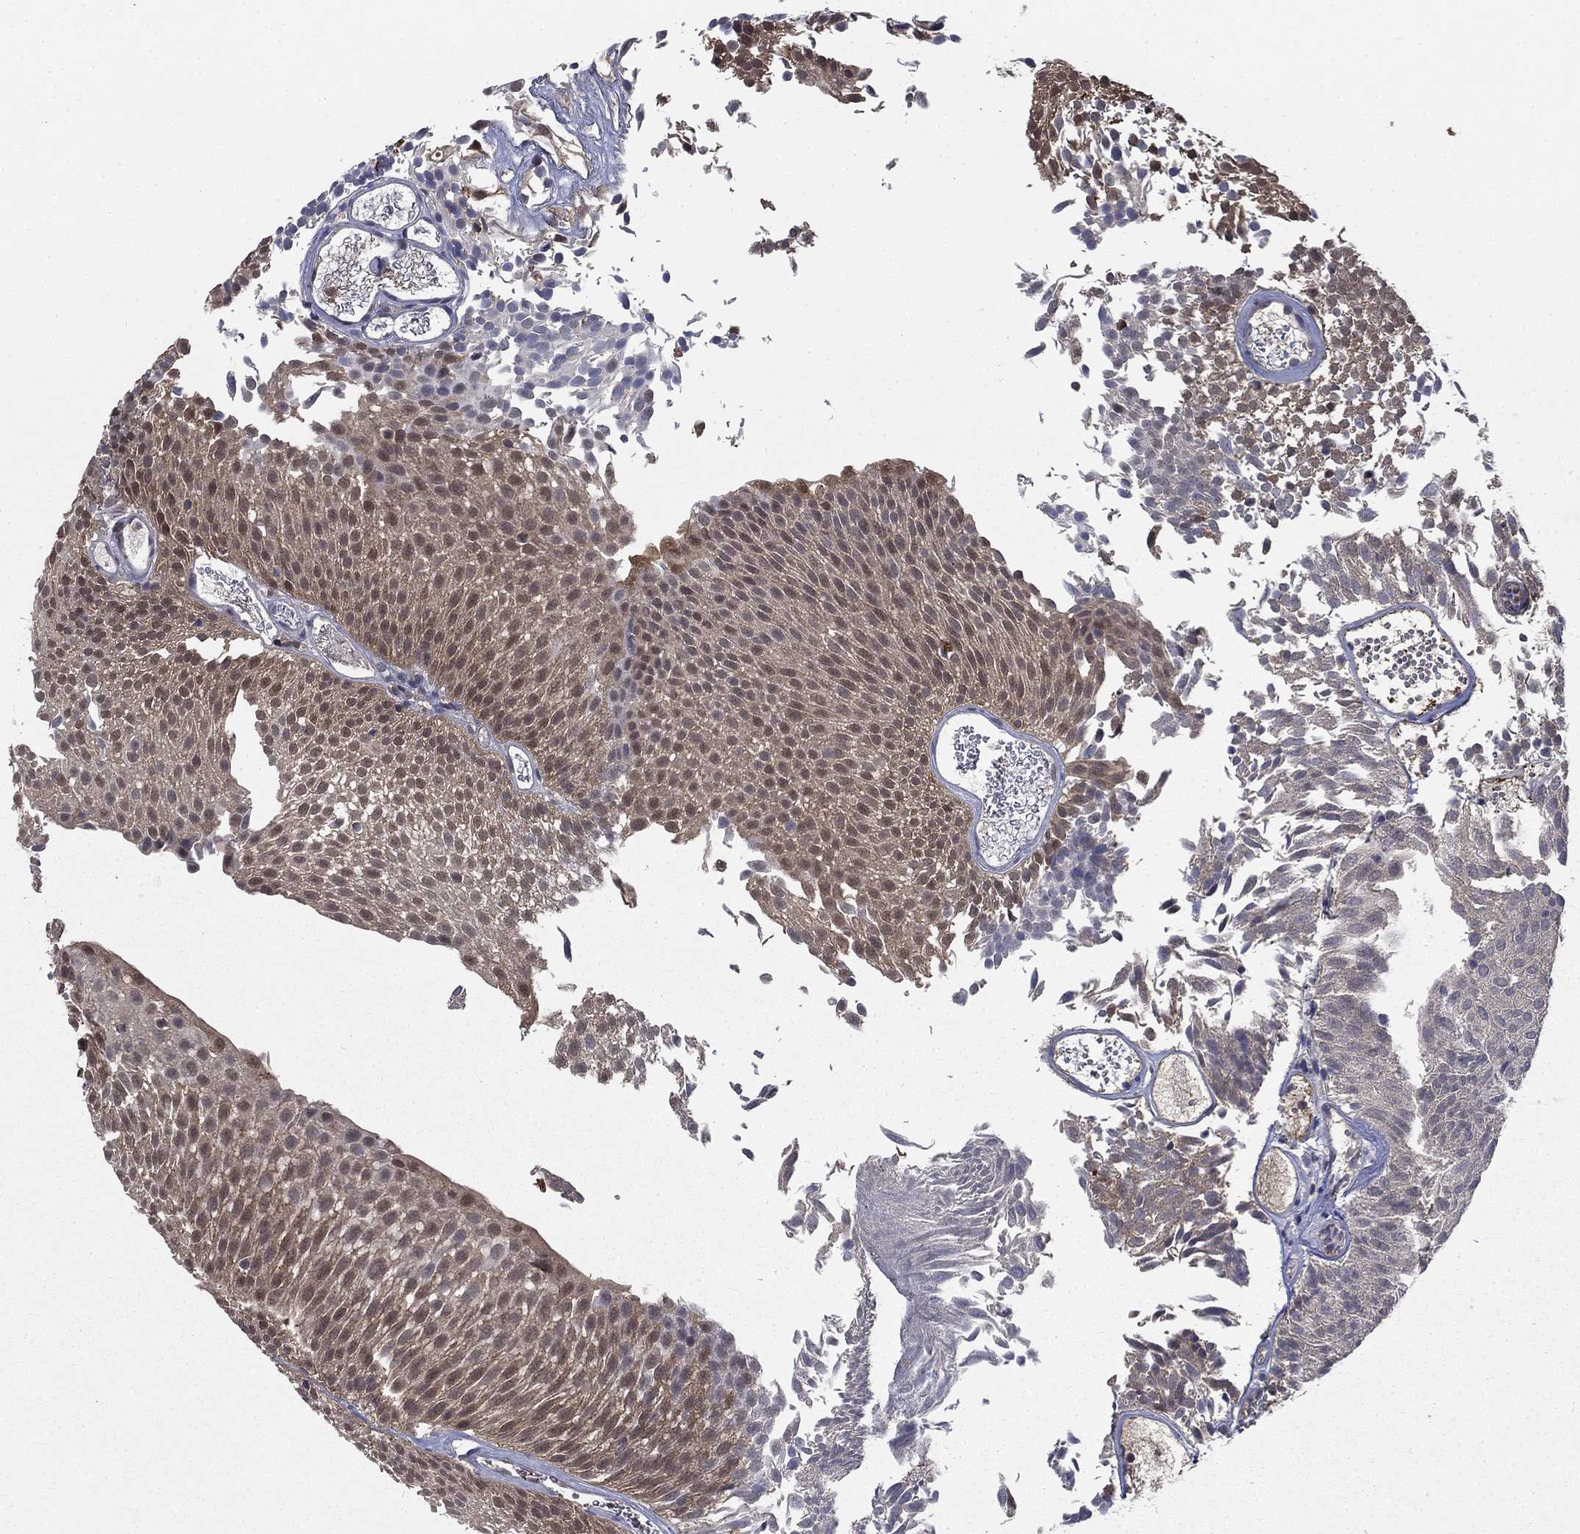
{"staining": {"intensity": "weak", "quantity": "25%-75%", "location": "cytoplasmic/membranous,nuclear"}, "tissue": "urothelial cancer", "cell_type": "Tumor cells", "image_type": "cancer", "snomed": [{"axis": "morphology", "description": "Urothelial carcinoma, Low grade"}, {"axis": "topography", "description": "Urinary bladder"}], "caption": "Urothelial carcinoma (low-grade) was stained to show a protein in brown. There is low levels of weak cytoplasmic/membranous and nuclear staining in approximately 25%-75% of tumor cells. (brown staining indicates protein expression, while blue staining denotes nuclei).", "gene": "NIT2", "patient": {"sex": "male", "age": 52}}